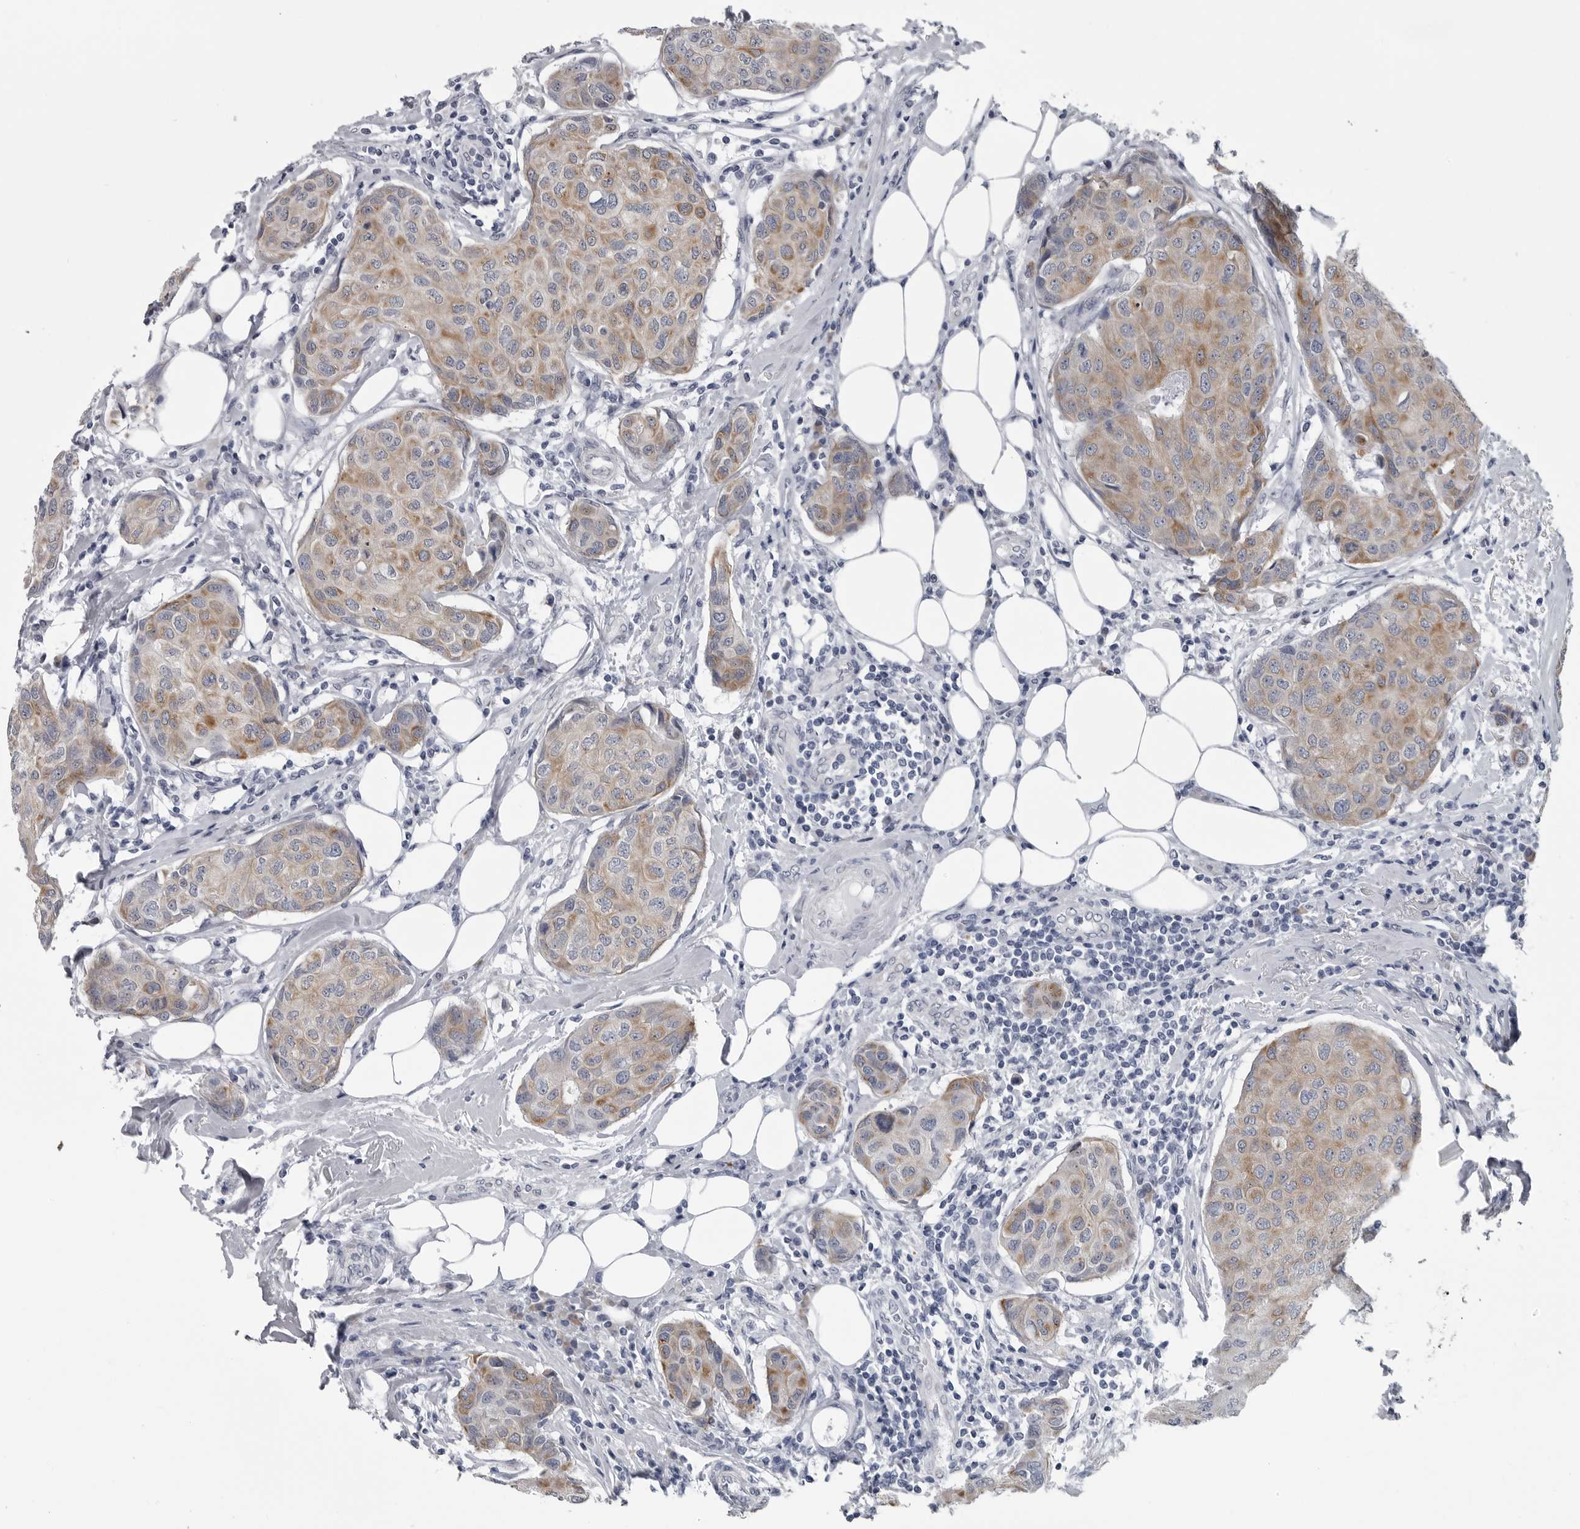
{"staining": {"intensity": "weak", "quantity": ">75%", "location": "cytoplasmic/membranous"}, "tissue": "breast cancer", "cell_type": "Tumor cells", "image_type": "cancer", "snomed": [{"axis": "morphology", "description": "Duct carcinoma"}, {"axis": "topography", "description": "Breast"}], "caption": "Weak cytoplasmic/membranous positivity is appreciated in approximately >75% of tumor cells in breast infiltrating ductal carcinoma.", "gene": "MYOC", "patient": {"sex": "female", "age": 80}}